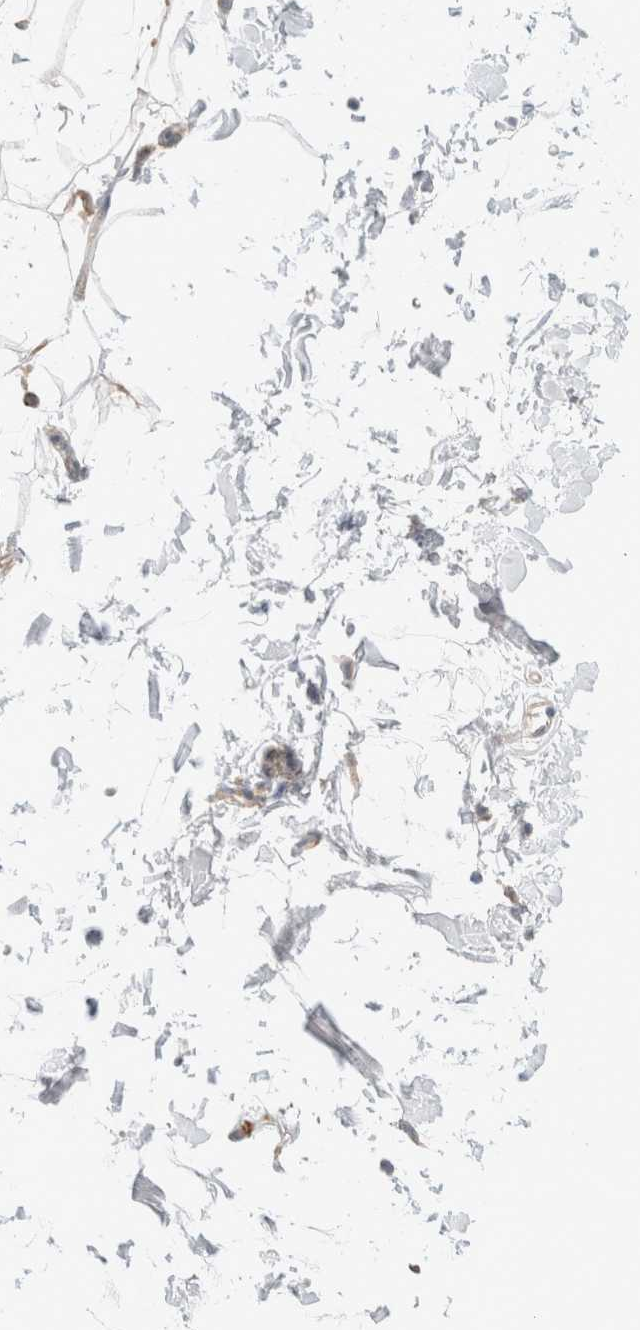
{"staining": {"intensity": "weak", "quantity": "25%-75%", "location": "cytoplasmic/membranous"}, "tissue": "adipose tissue", "cell_type": "Adipocytes", "image_type": "normal", "snomed": [{"axis": "morphology", "description": "Normal tissue, NOS"}, {"axis": "topography", "description": "Soft tissue"}], "caption": "Adipose tissue stained with immunohistochemistry reveals weak cytoplasmic/membranous positivity in approximately 25%-75% of adipocytes.", "gene": "MRM3", "patient": {"sex": "male", "age": 72}}